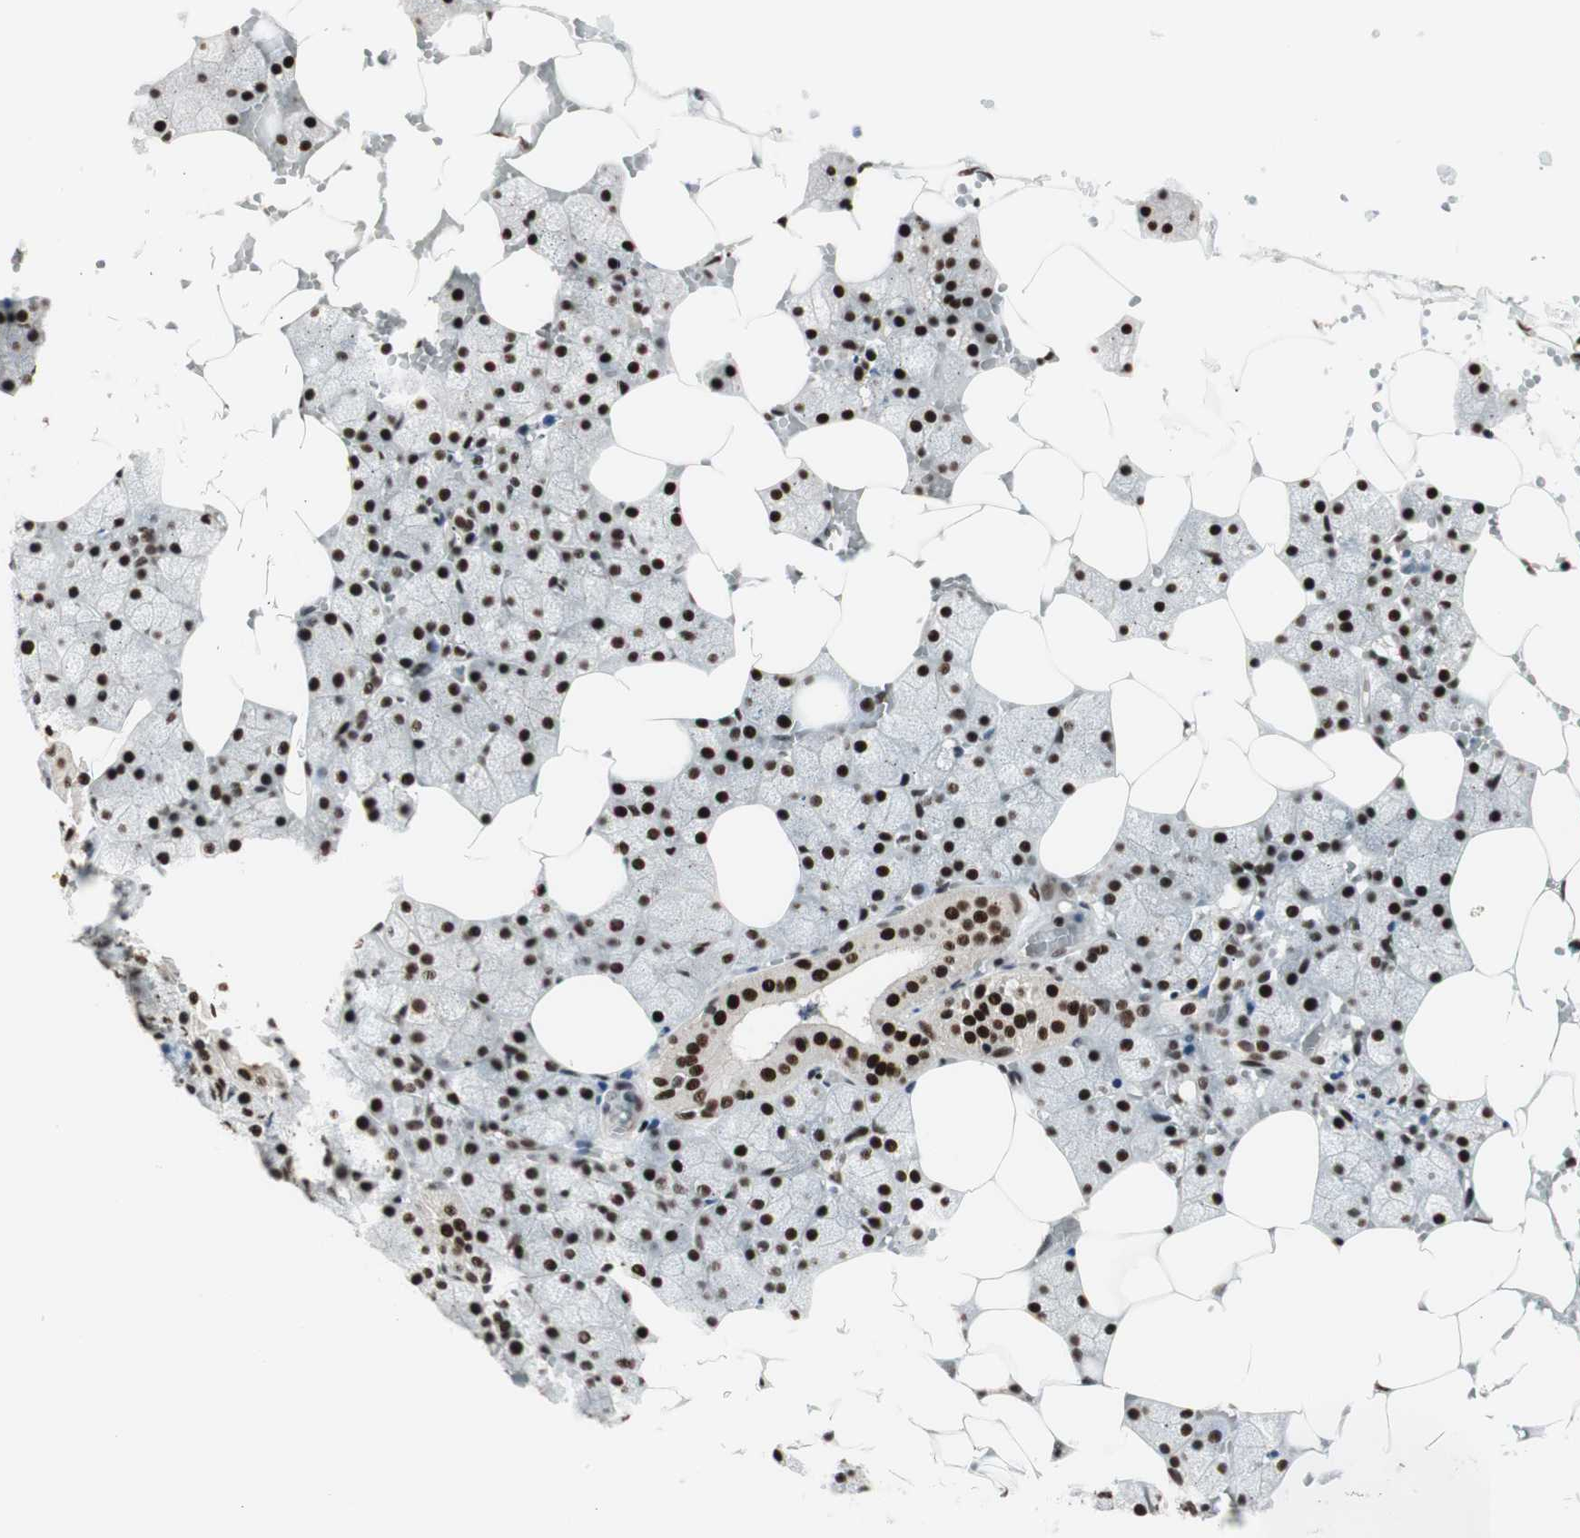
{"staining": {"intensity": "strong", "quantity": ">75%", "location": "nuclear"}, "tissue": "salivary gland", "cell_type": "Glandular cells", "image_type": "normal", "snomed": [{"axis": "morphology", "description": "Normal tissue, NOS"}, {"axis": "topography", "description": "Salivary gland"}], "caption": "This histopathology image displays unremarkable salivary gland stained with immunohistochemistry to label a protein in brown. The nuclear of glandular cells show strong positivity for the protein. Nuclei are counter-stained blue.", "gene": "HEXIM1", "patient": {"sex": "male", "age": 62}}